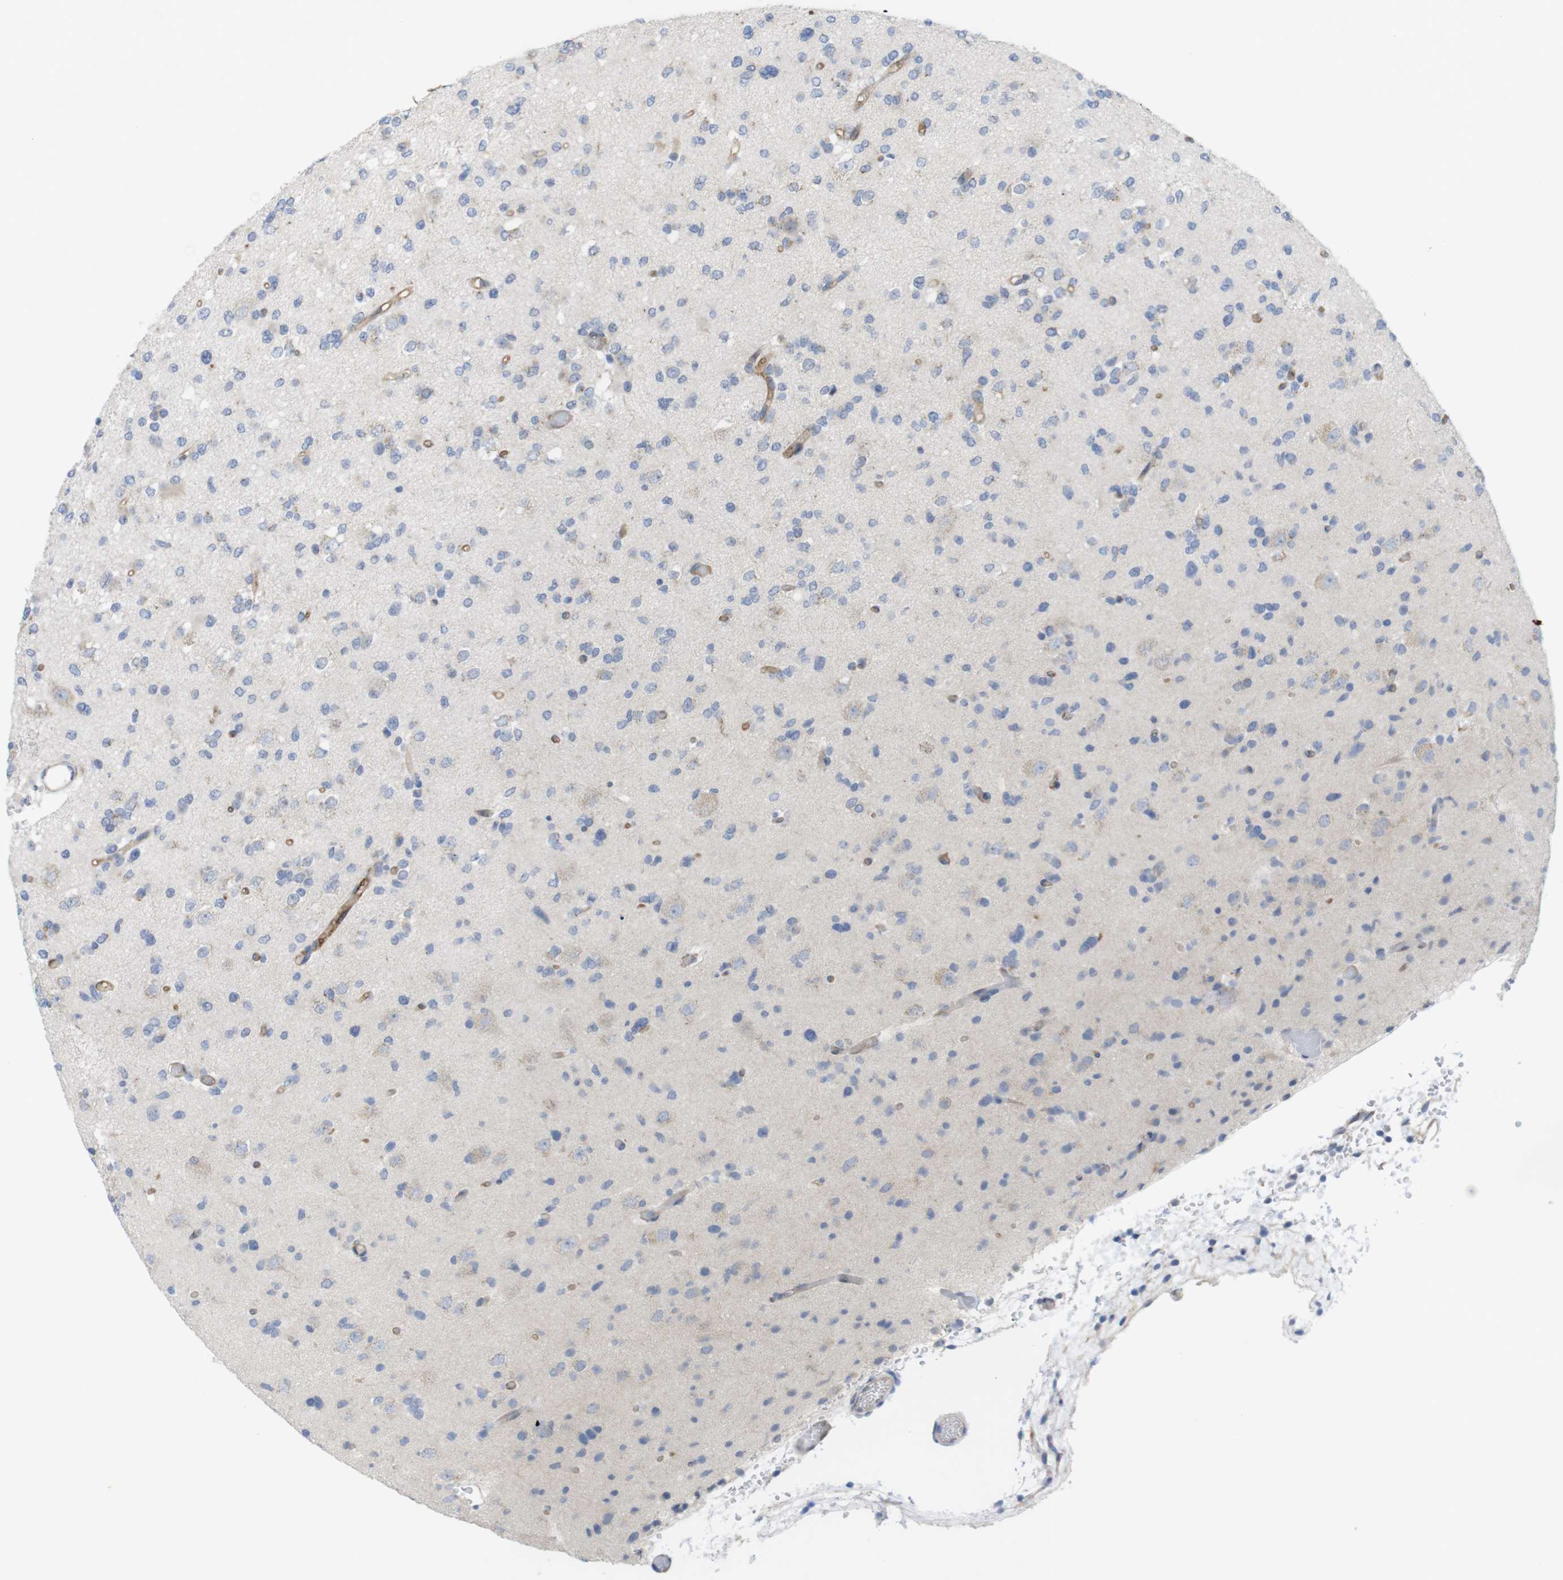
{"staining": {"intensity": "weak", "quantity": "<25%", "location": "cytoplasmic/membranous"}, "tissue": "glioma", "cell_type": "Tumor cells", "image_type": "cancer", "snomed": [{"axis": "morphology", "description": "Glioma, malignant, Low grade"}, {"axis": "topography", "description": "Brain"}], "caption": "High power microscopy photomicrograph of an immunohistochemistry (IHC) photomicrograph of glioma, revealing no significant positivity in tumor cells. (IHC, brightfield microscopy, high magnification).", "gene": "CCR6", "patient": {"sex": "female", "age": 22}}